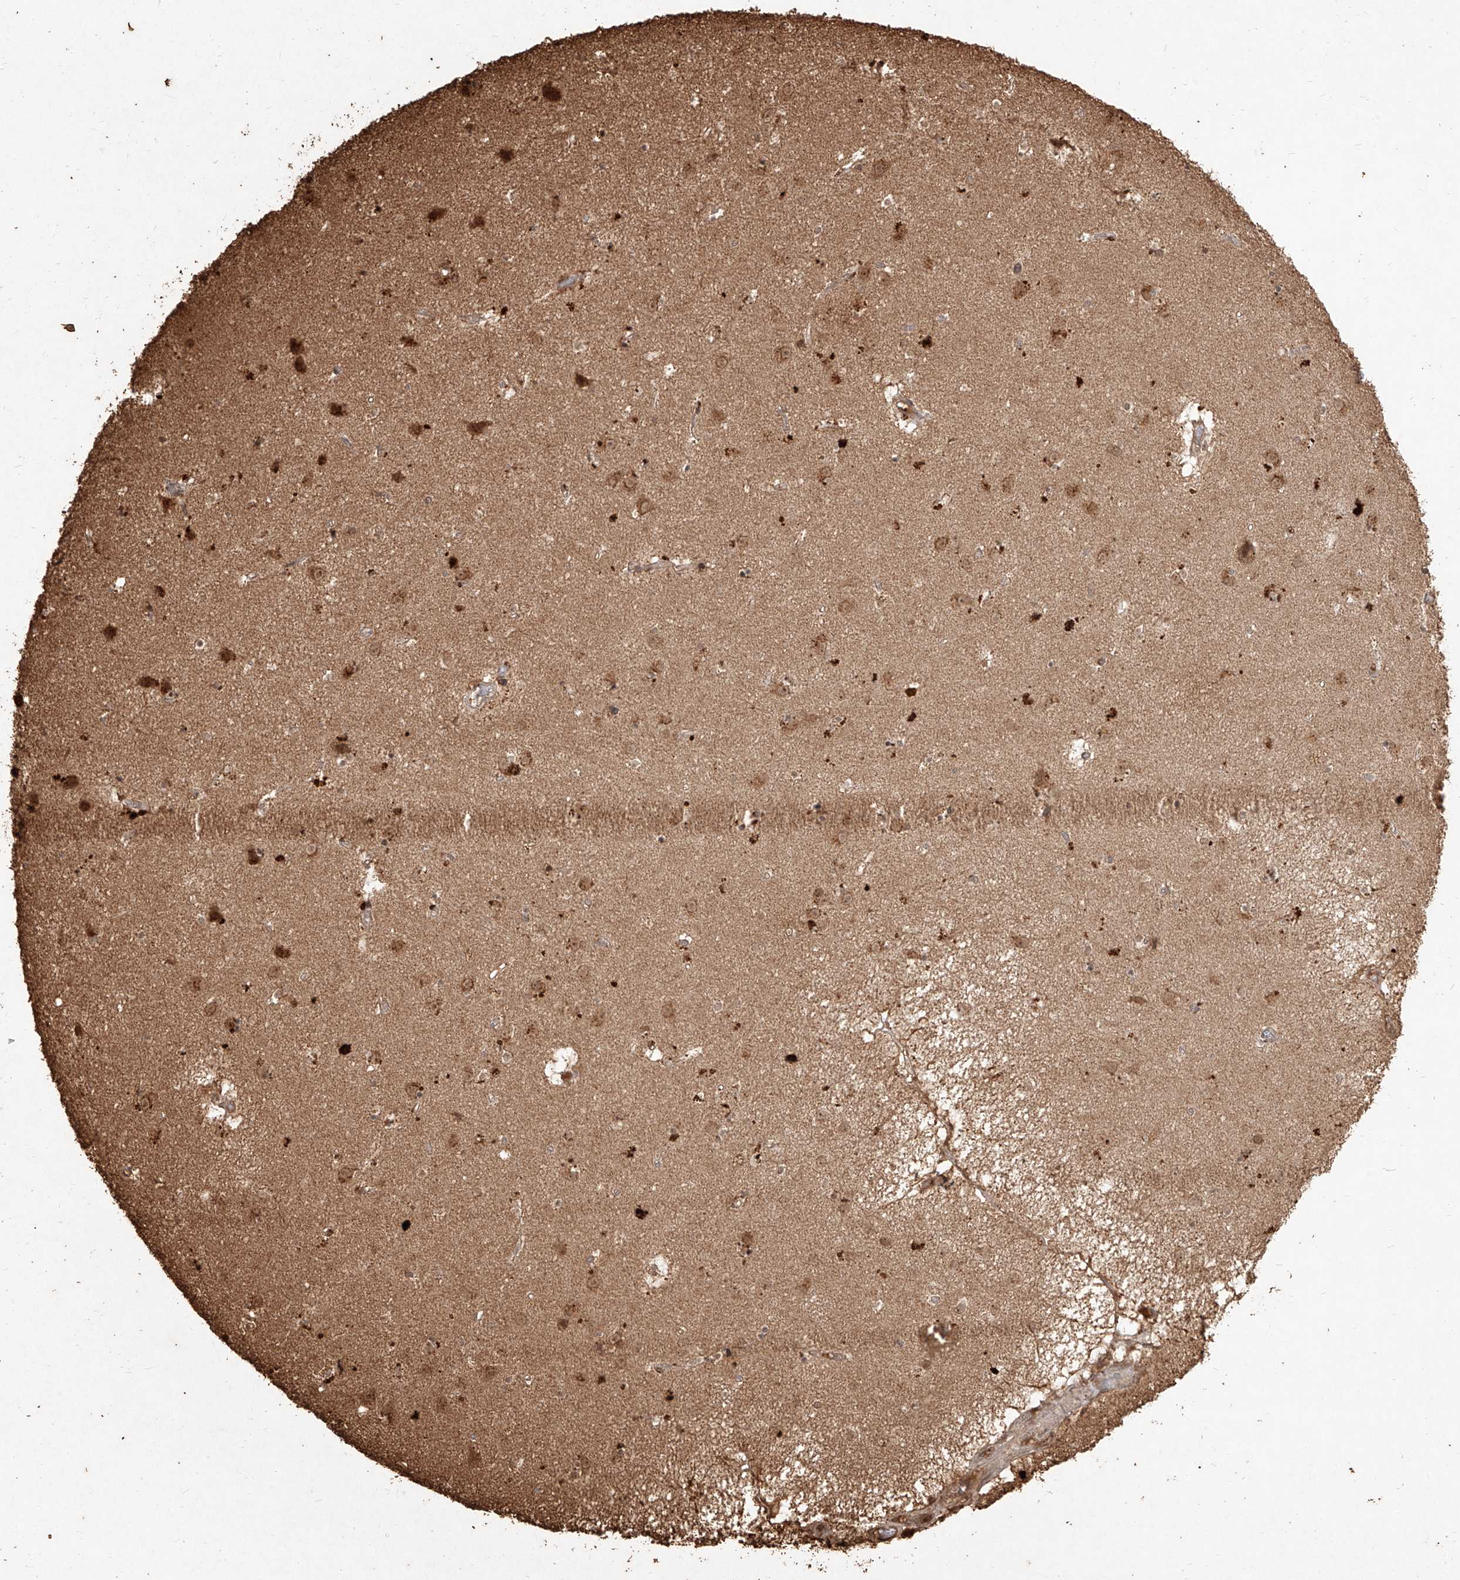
{"staining": {"intensity": "moderate", "quantity": ">75%", "location": "cytoplasmic/membranous,nuclear"}, "tissue": "caudate", "cell_type": "Glial cells", "image_type": "normal", "snomed": [{"axis": "morphology", "description": "Normal tissue, NOS"}, {"axis": "topography", "description": "Lateral ventricle wall"}], "caption": "This image exhibits IHC staining of normal human caudate, with medium moderate cytoplasmic/membranous,nuclear expression in approximately >75% of glial cells.", "gene": "UBE2K", "patient": {"sex": "male", "age": 70}}